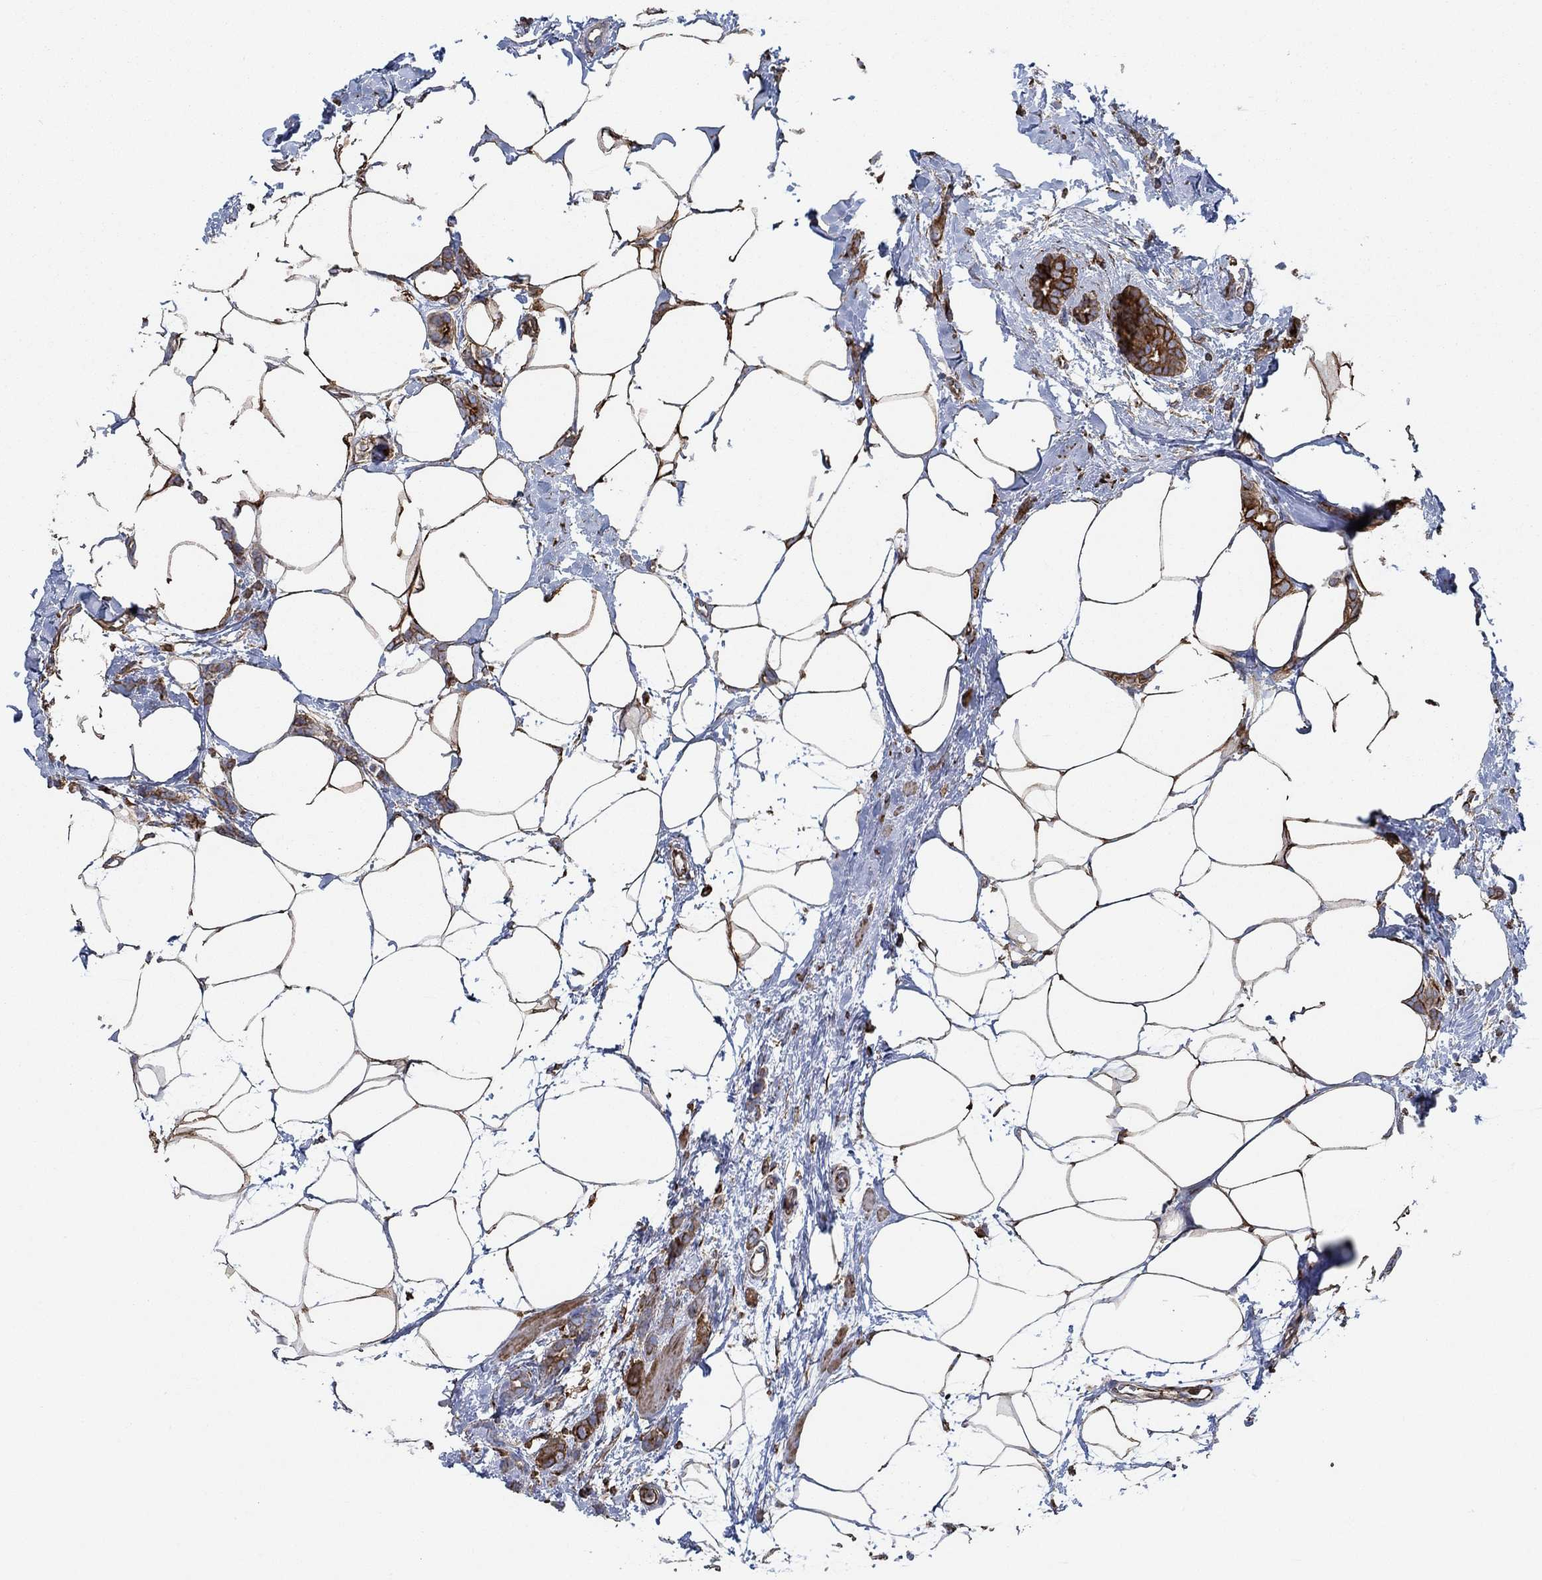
{"staining": {"intensity": "strong", "quantity": ">75%", "location": "cytoplasmic/membranous"}, "tissue": "breast cancer", "cell_type": "Tumor cells", "image_type": "cancer", "snomed": [{"axis": "morphology", "description": "Duct carcinoma"}, {"axis": "topography", "description": "Breast"}], "caption": "High-magnification brightfield microscopy of breast cancer (invasive ductal carcinoma) stained with DAB (3,3'-diaminobenzidine) (brown) and counterstained with hematoxylin (blue). tumor cells exhibit strong cytoplasmic/membranous staining is seen in about>75% of cells. Nuclei are stained in blue.", "gene": "STC2", "patient": {"sex": "female", "age": 40}}